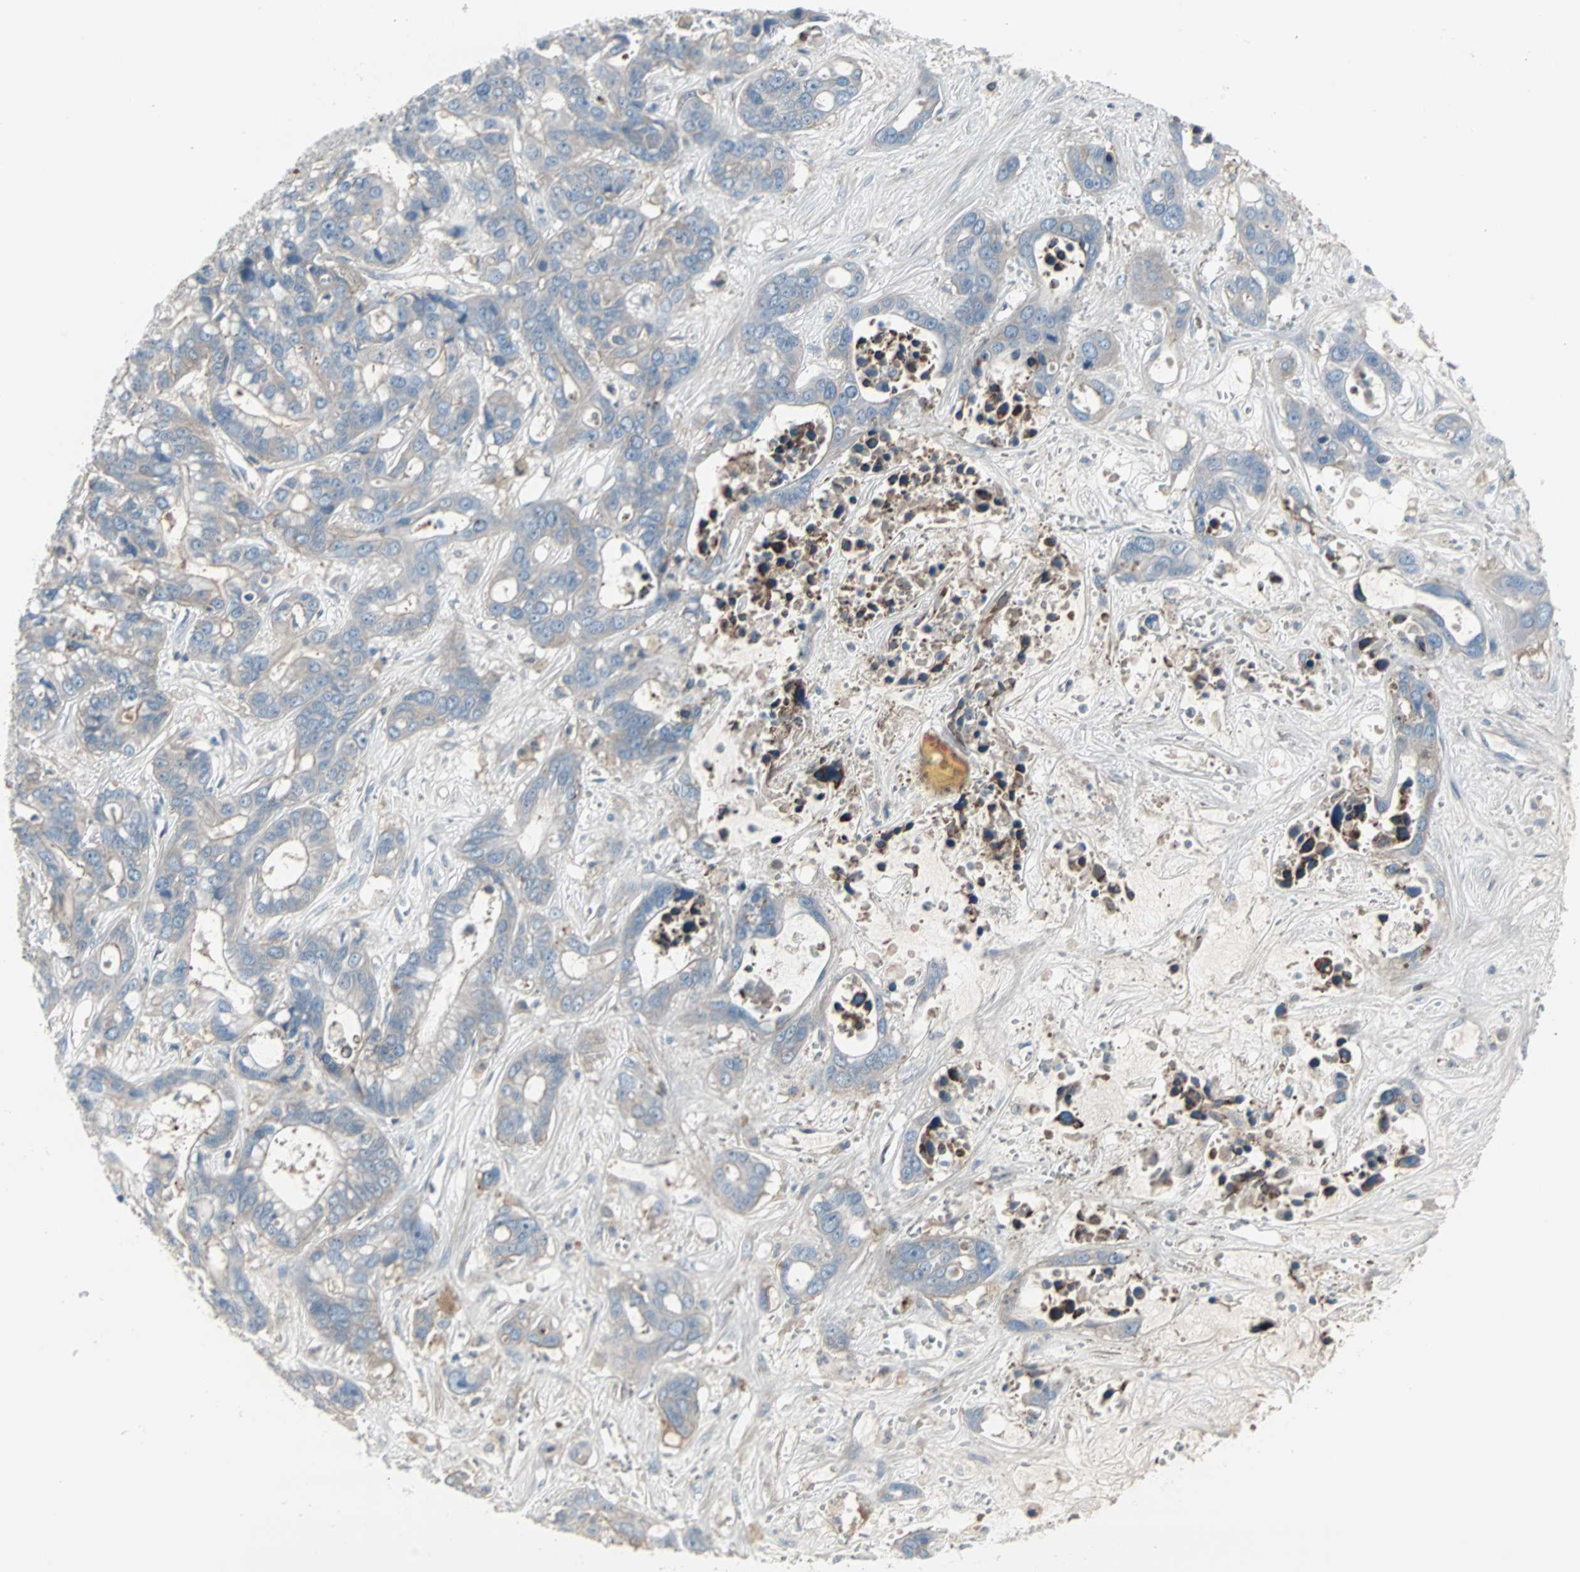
{"staining": {"intensity": "weak", "quantity": "<25%", "location": "cytoplasmic/membranous"}, "tissue": "liver cancer", "cell_type": "Tumor cells", "image_type": "cancer", "snomed": [{"axis": "morphology", "description": "Cholangiocarcinoma"}, {"axis": "topography", "description": "Liver"}], "caption": "Tumor cells show no significant protein positivity in liver cholangiocarcinoma.", "gene": "ZSCAN32", "patient": {"sex": "female", "age": 65}}